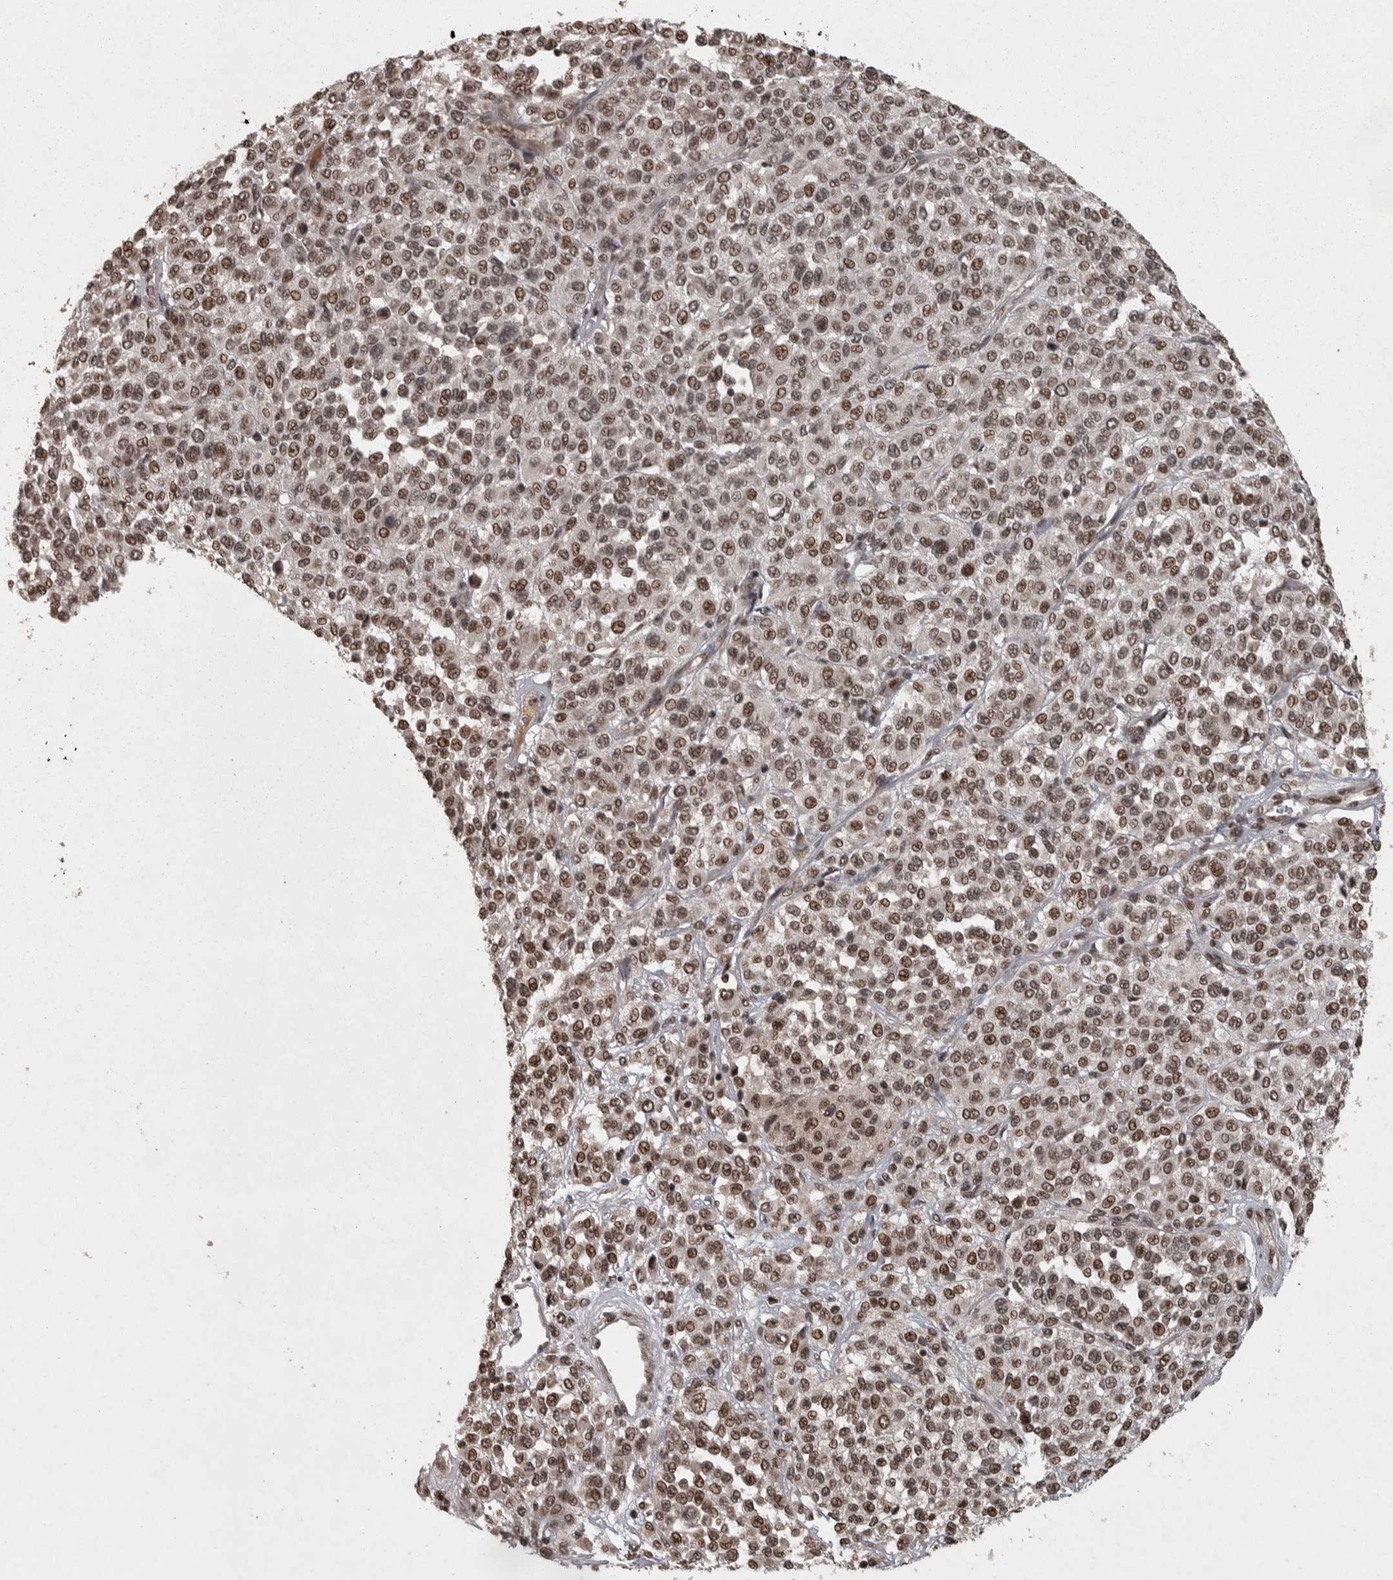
{"staining": {"intensity": "moderate", "quantity": ">75%", "location": "nuclear"}, "tissue": "melanoma", "cell_type": "Tumor cells", "image_type": "cancer", "snomed": [{"axis": "morphology", "description": "Malignant melanoma, Metastatic site"}, {"axis": "topography", "description": "Pancreas"}], "caption": "Protein analysis of malignant melanoma (metastatic site) tissue exhibits moderate nuclear expression in about >75% of tumor cells. Using DAB (brown) and hematoxylin (blue) stains, captured at high magnification using brightfield microscopy.", "gene": "ZFHX4", "patient": {"sex": "female", "age": 30}}